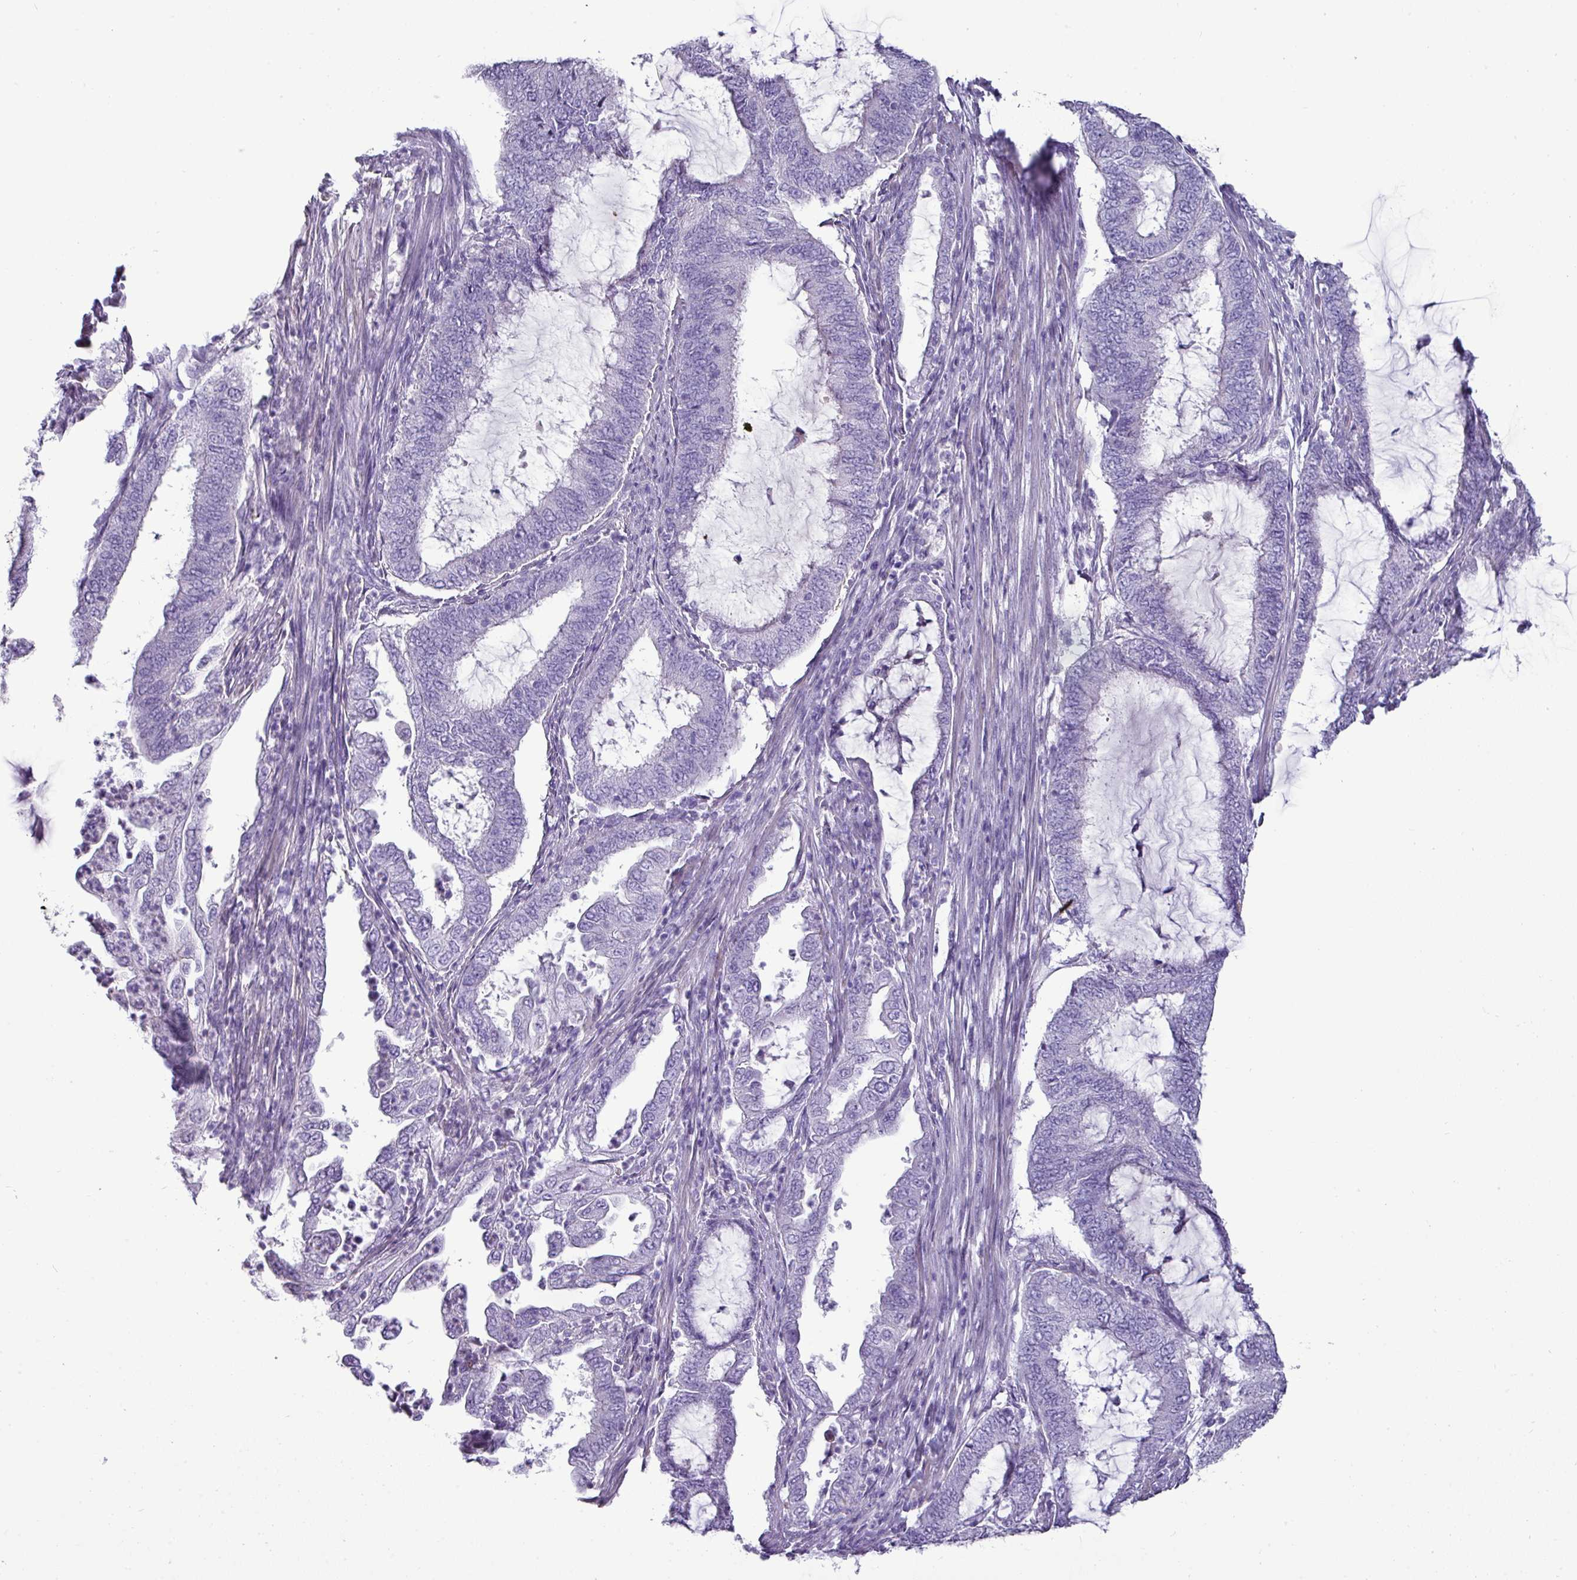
{"staining": {"intensity": "negative", "quantity": "none", "location": "none"}, "tissue": "endometrial cancer", "cell_type": "Tumor cells", "image_type": "cancer", "snomed": [{"axis": "morphology", "description": "Adenocarcinoma, NOS"}, {"axis": "topography", "description": "Endometrium"}], "caption": "Immunohistochemical staining of human endometrial cancer reveals no significant positivity in tumor cells.", "gene": "GSTA3", "patient": {"sex": "female", "age": 51}}